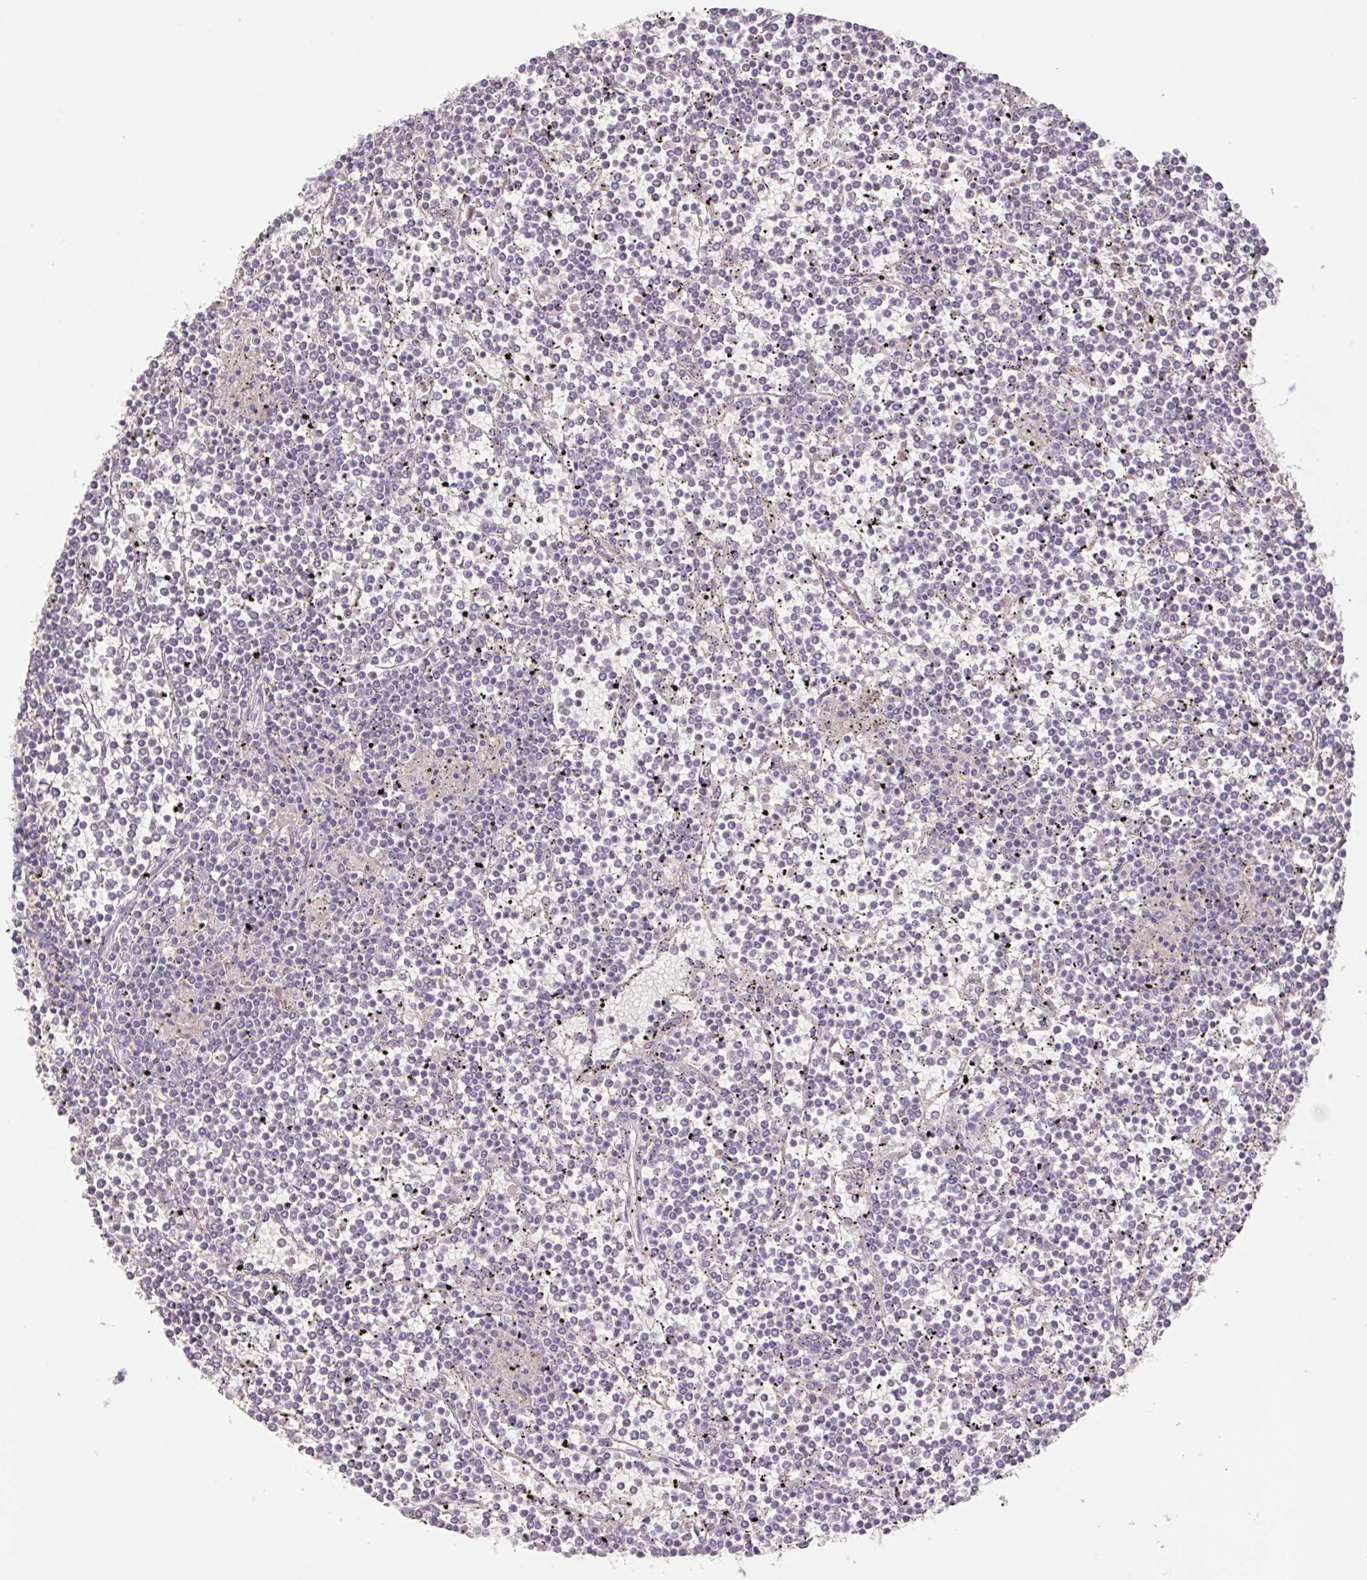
{"staining": {"intensity": "negative", "quantity": "none", "location": "none"}, "tissue": "lymphoma", "cell_type": "Tumor cells", "image_type": "cancer", "snomed": [{"axis": "morphology", "description": "Malignant lymphoma, non-Hodgkin's type, Low grade"}, {"axis": "topography", "description": "Spleen"}], "caption": "There is no significant expression in tumor cells of malignant lymphoma, non-Hodgkin's type (low-grade).", "gene": "IGFL3", "patient": {"sex": "female", "age": 19}}